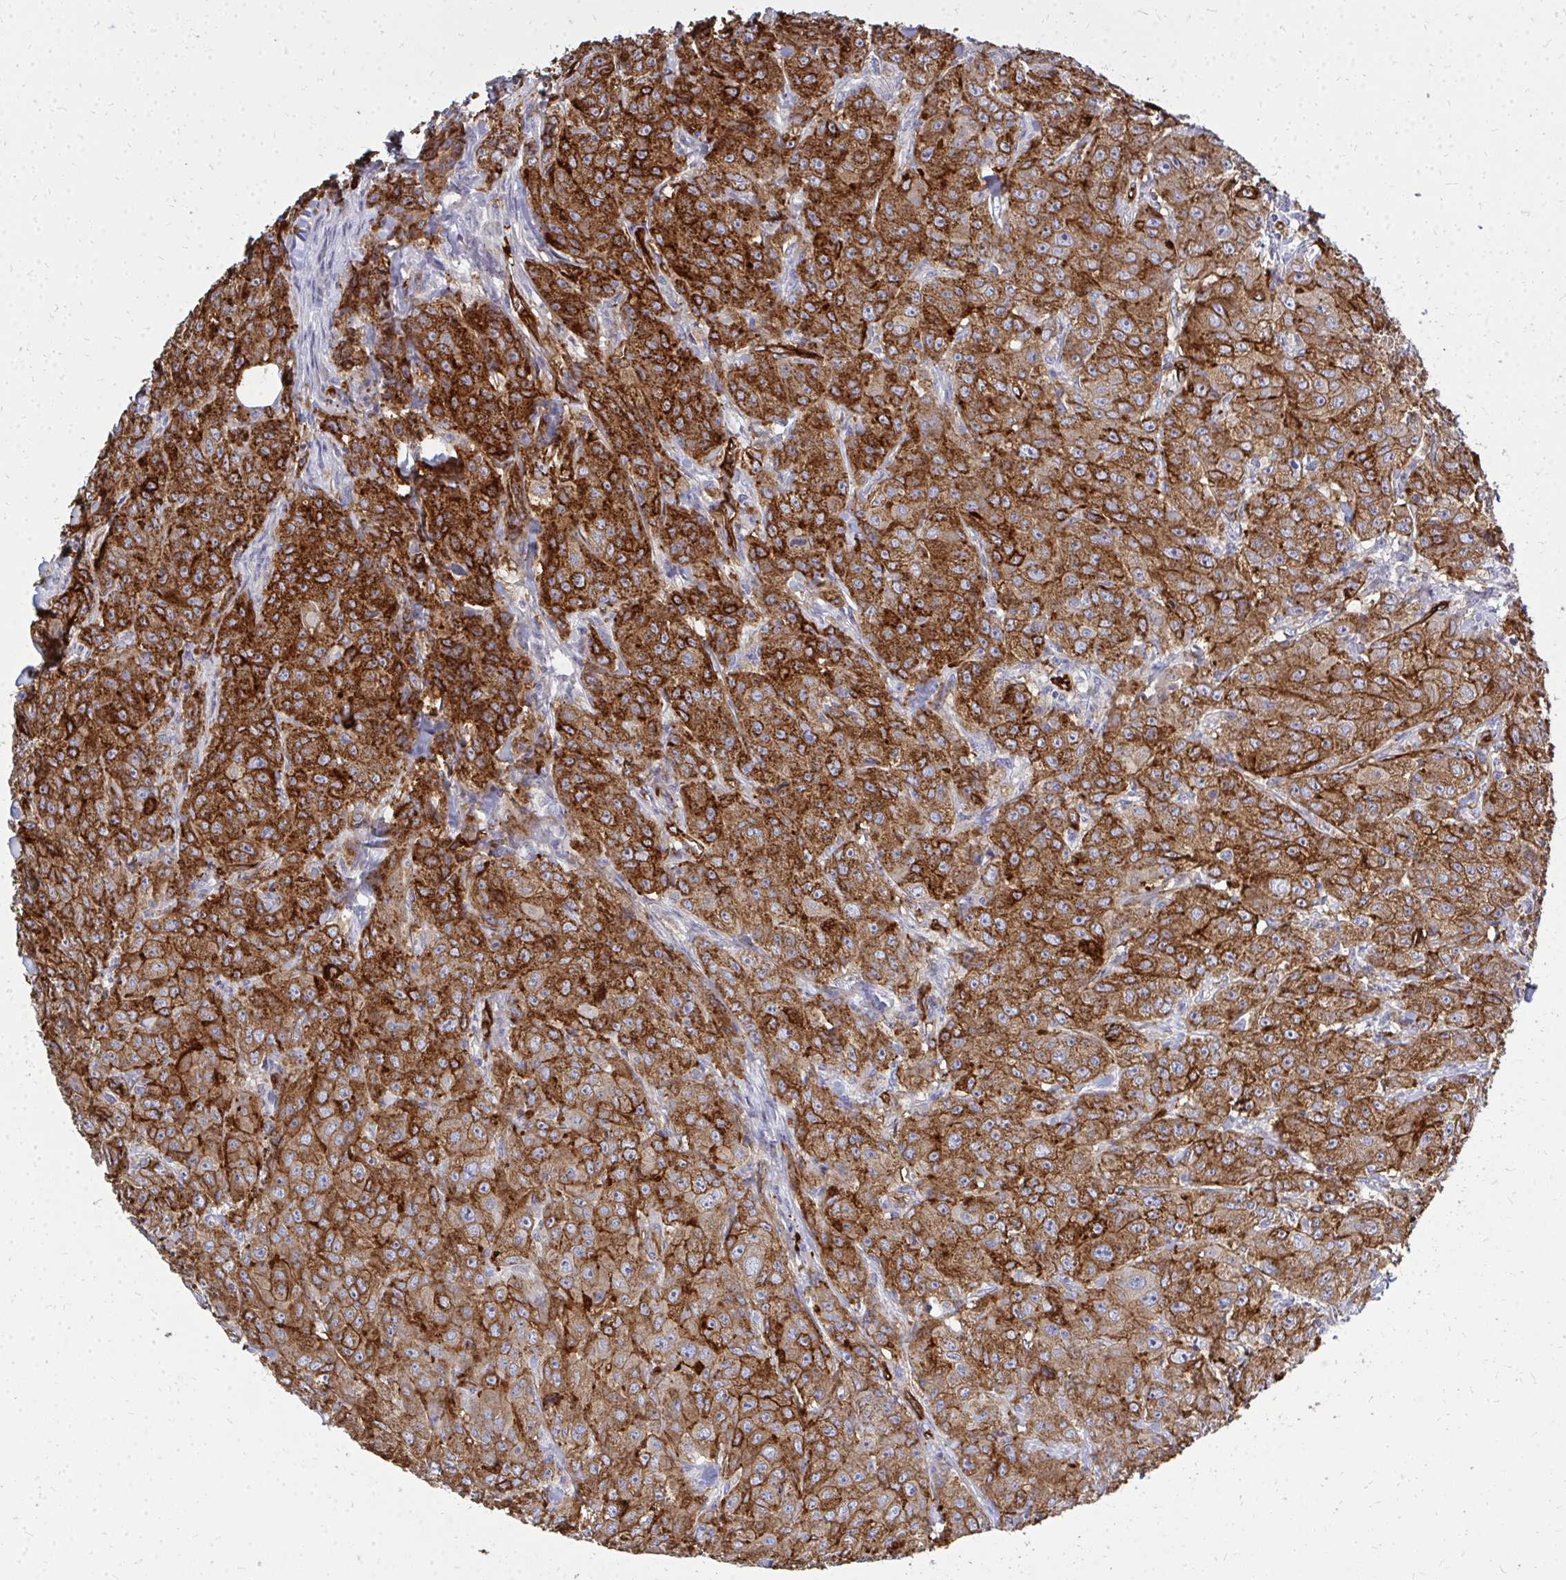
{"staining": {"intensity": "strong", "quantity": ">75%", "location": "cytoplasmic/membranous"}, "tissue": "breast cancer", "cell_type": "Tumor cells", "image_type": "cancer", "snomed": [{"axis": "morphology", "description": "Normal tissue, NOS"}, {"axis": "morphology", "description": "Duct carcinoma"}, {"axis": "topography", "description": "Breast"}], "caption": "Protein positivity by IHC demonstrates strong cytoplasmic/membranous expression in about >75% of tumor cells in breast cancer. (Stains: DAB (3,3'-diaminobenzidine) in brown, nuclei in blue, Microscopy: brightfield microscopy at high magnification).", "gene": "MARCKSL1", "patient": {"sex": "female", "age": 43}}